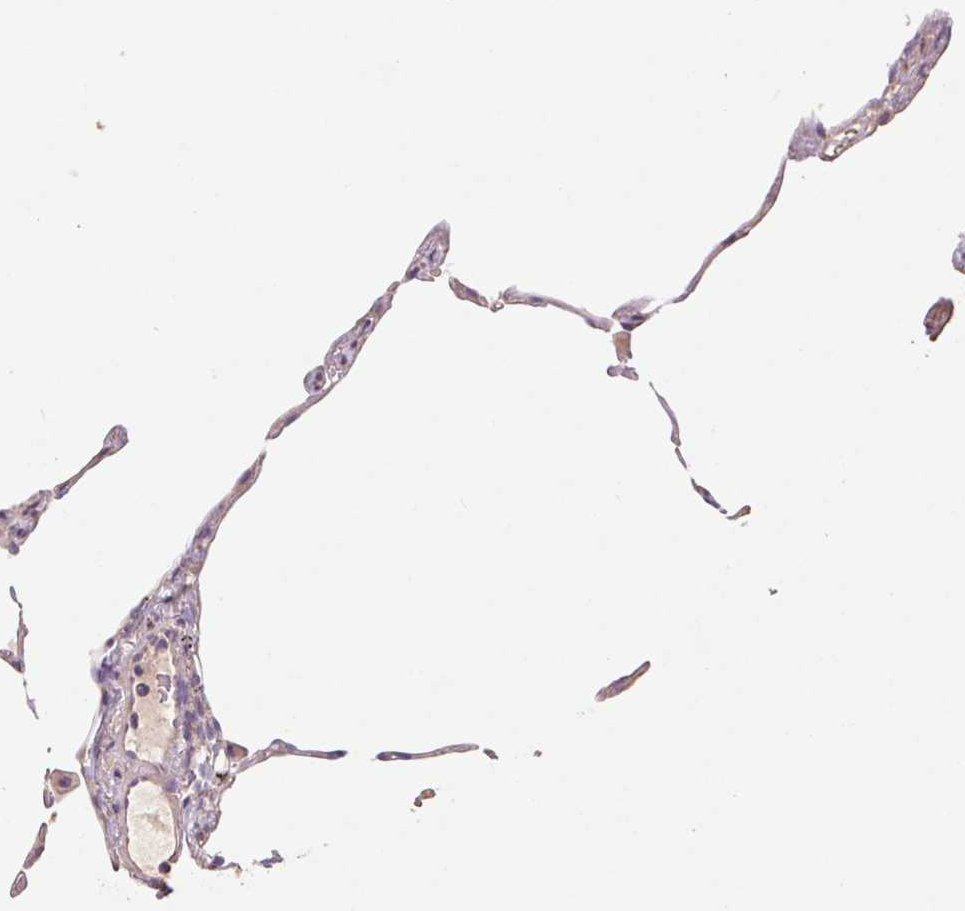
{"staining": {"intensity": "weak", "quantity": "<25%", "location": "cytoplasmic/membranous"}, "tissue": "lung", "cell_type": "Alveolar cells", "image_type": "normal", "snomed": [{"axis": "morphology", "description": "Normal tissue, NOS"}, {"axis": "topography", "description": "Lung"}], "caption": "Alveolar cells are negative for protein expression in unremarkable human lung.", "gene": "GRM2", "patient": {"sex": "female", "age": 57}}